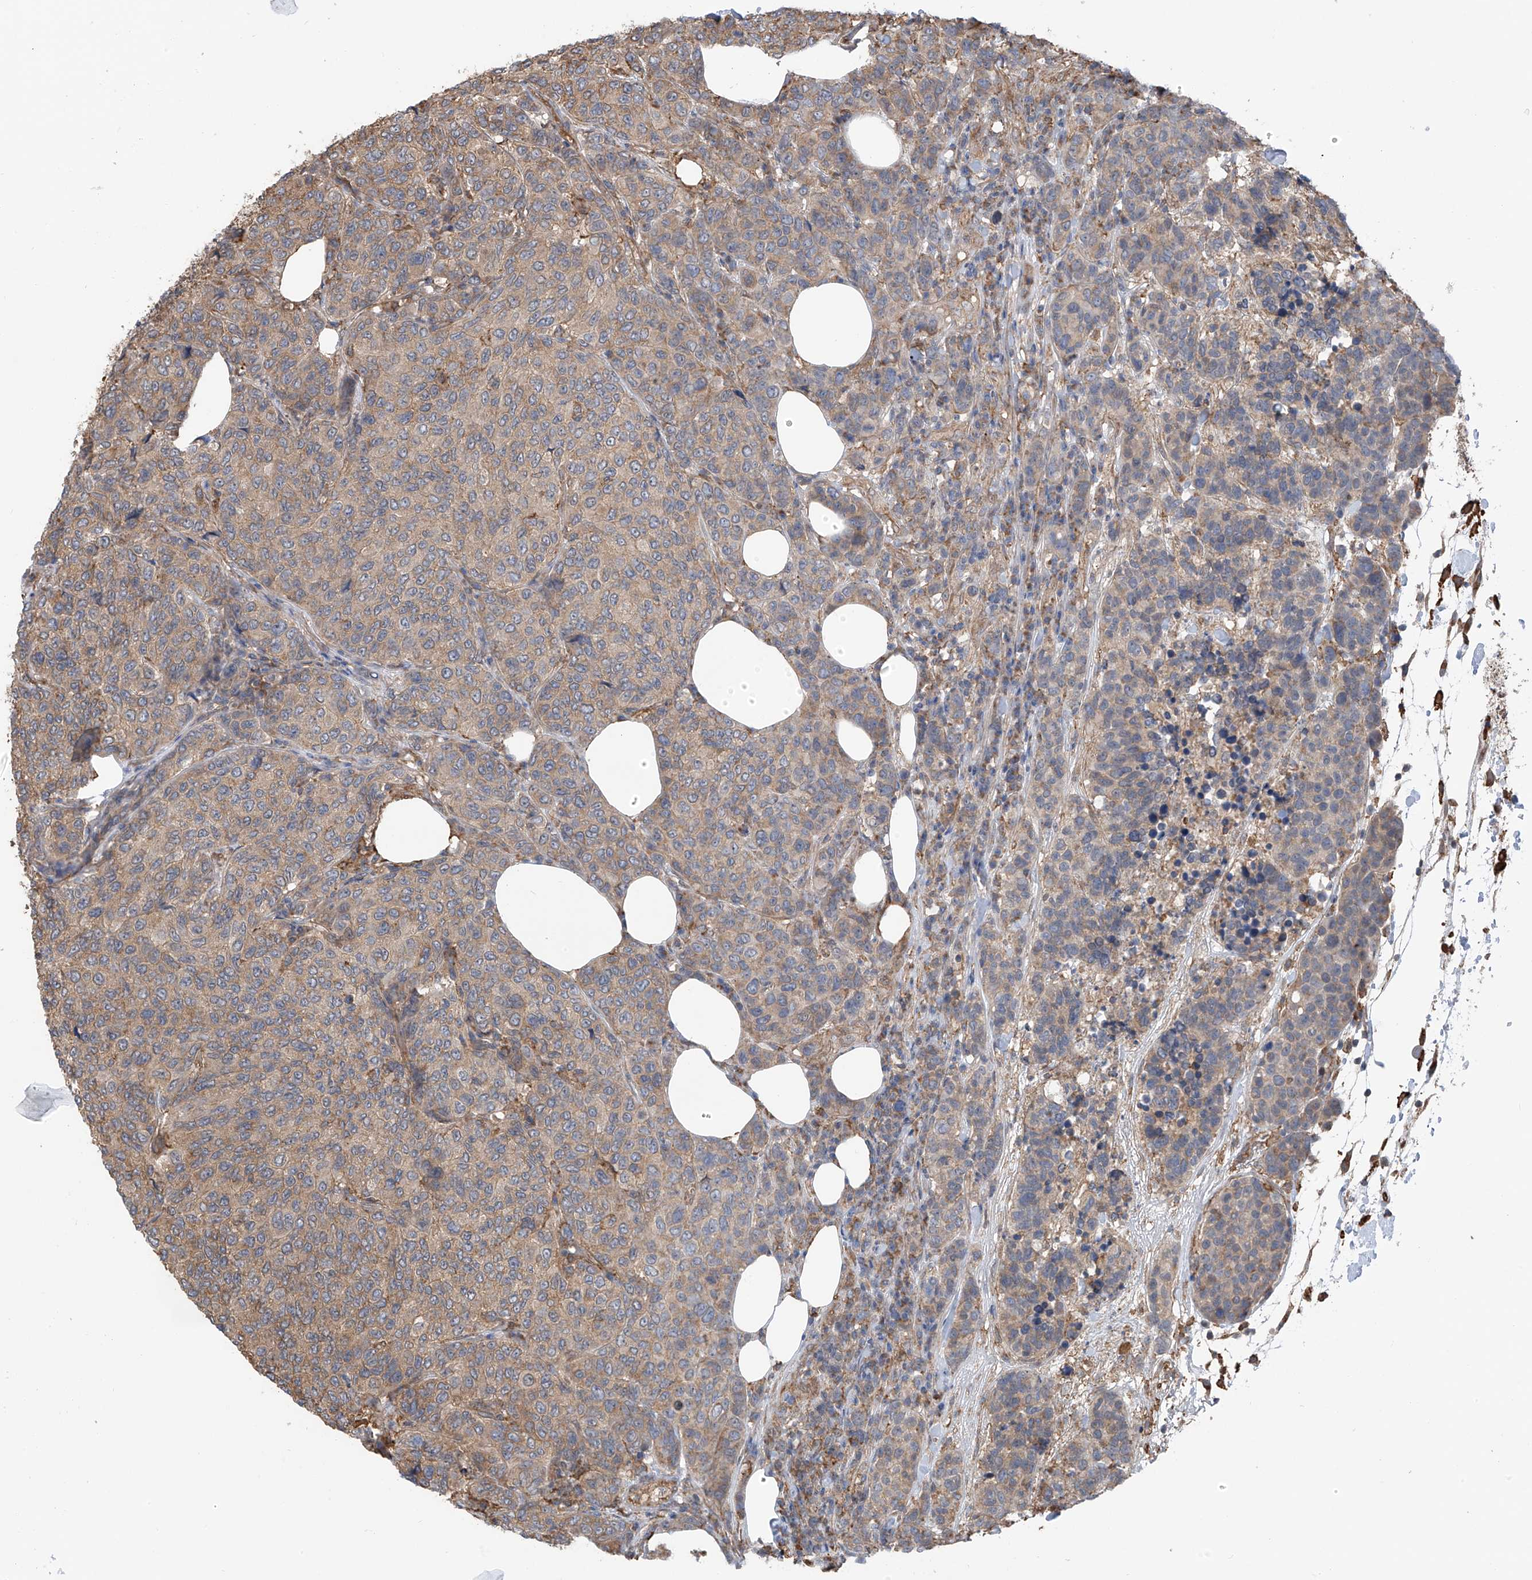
{"staining": {"intensity": "weak", "quantity": ">75%", "location": "cytoplasmic/membranous"}, "tissue": "breast cancer", "cell_type": "Tumor cells", "image_type": "cancer", "snomed": [{"axis": "morphology", "description": "Duct carcinoma"}, {"axis": "topography", "description": "Breast"}], "caption": "Intraductal carcinoma (breast) stained with DAB (3,3'-diaminobenzidine) immunohistochemistry demonstrates low levels of weak cytoplasmic/membranous expression in about >75% of tumor cells.", "gene": "ZNF189", "patient": {"sex": "female", "age": 55}}